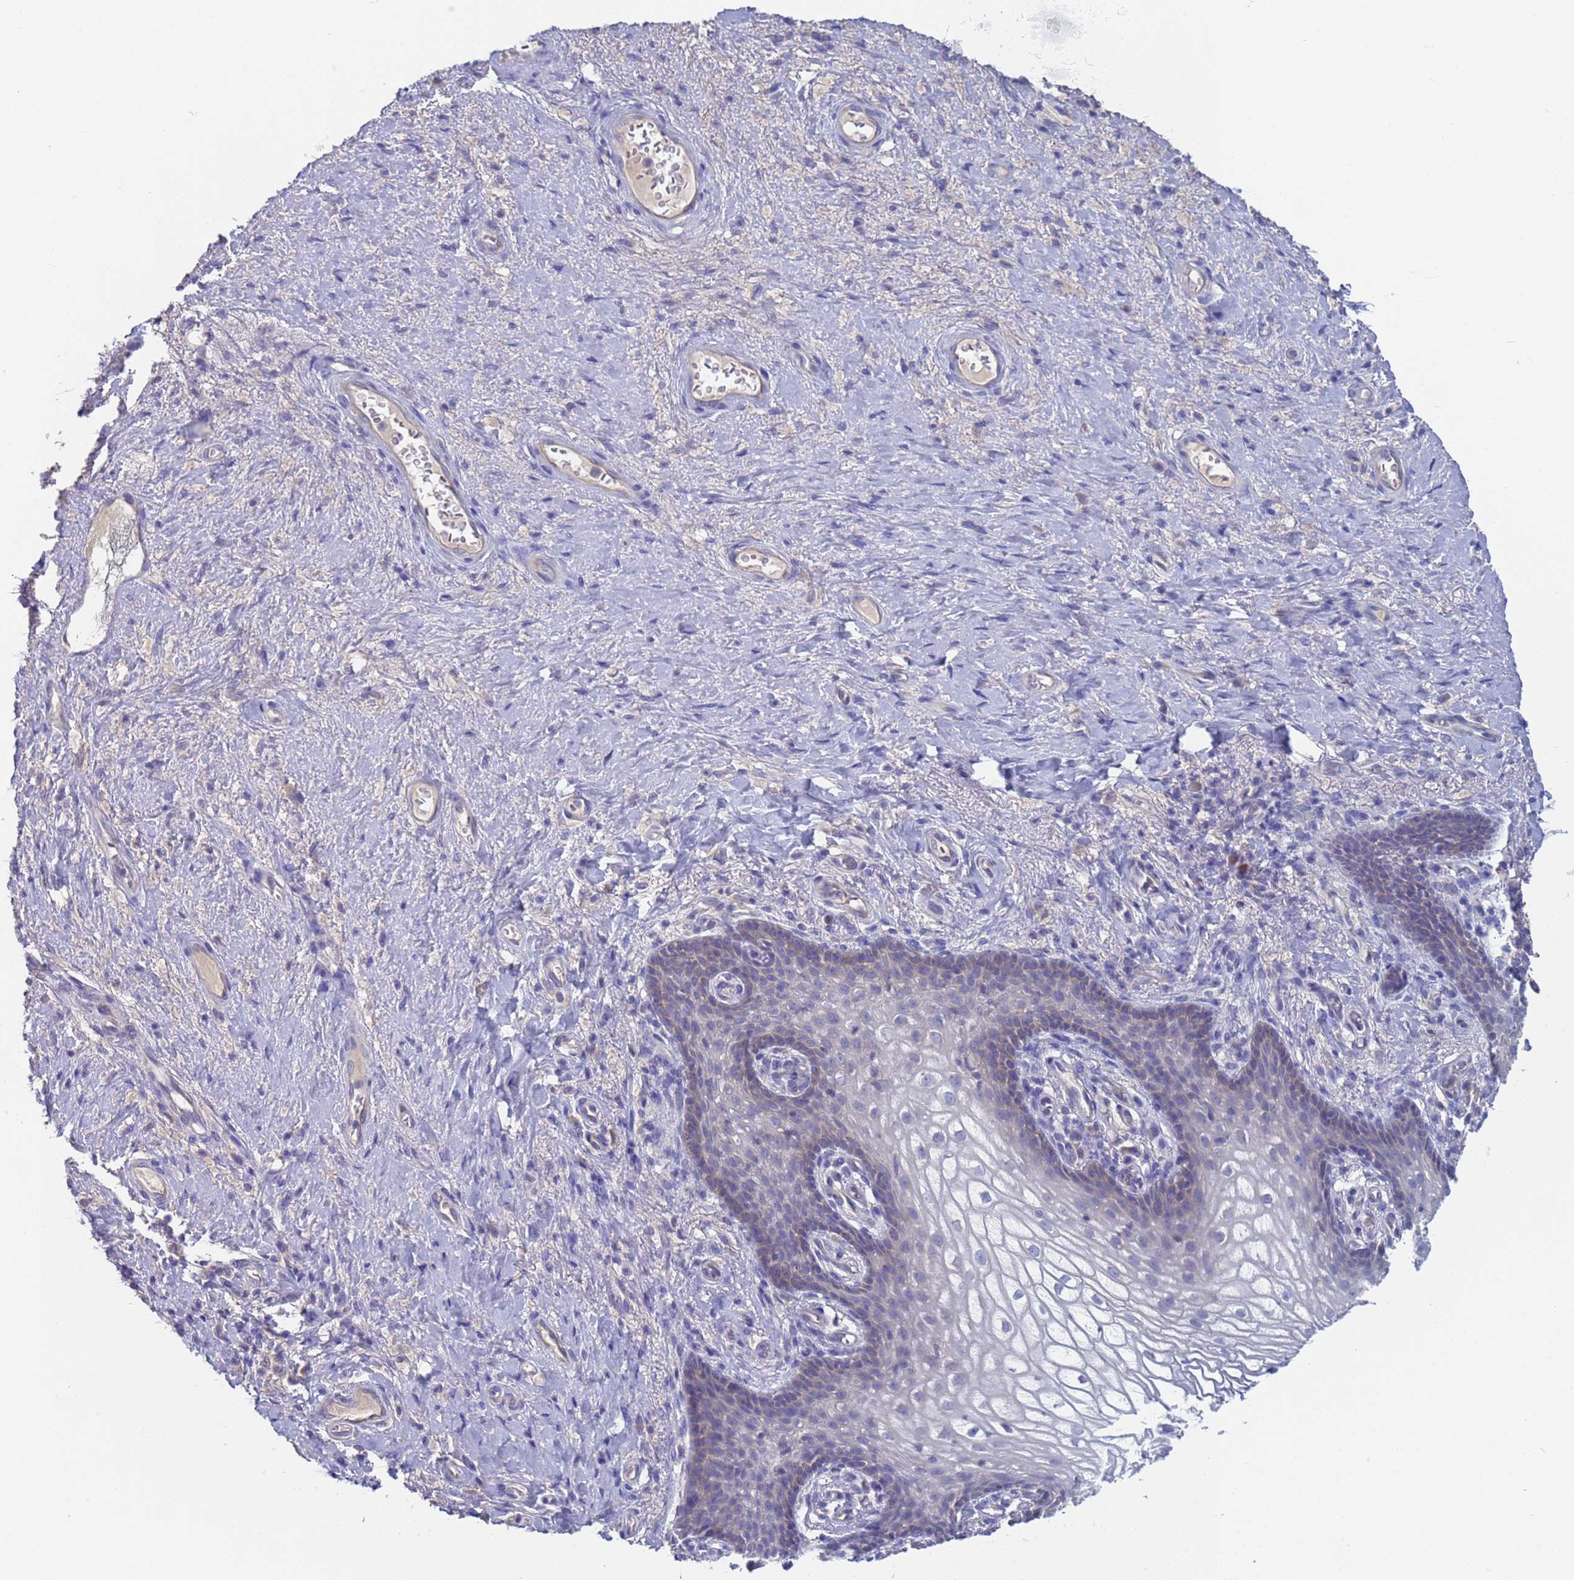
{"staining": {"intensity": "negative", "quantity": "none", "location": "none"}, "tissue": "vagina", "cell_type": "Squamous epithelial cells", "image_type": "normal", "snomed": [{"axis": "morphology", "description": "Normal tissue, NOS"}, {"axis": "topography", "description": "Vagina"}], "caption": "High power microscopy image of an immunohistochemistry (IHC) histopathology image of benign vagina, revealing no significant positivity in squamous epithelial cells.", "gene": "PET117", "patient": {"sex": "female", "age": 60}}